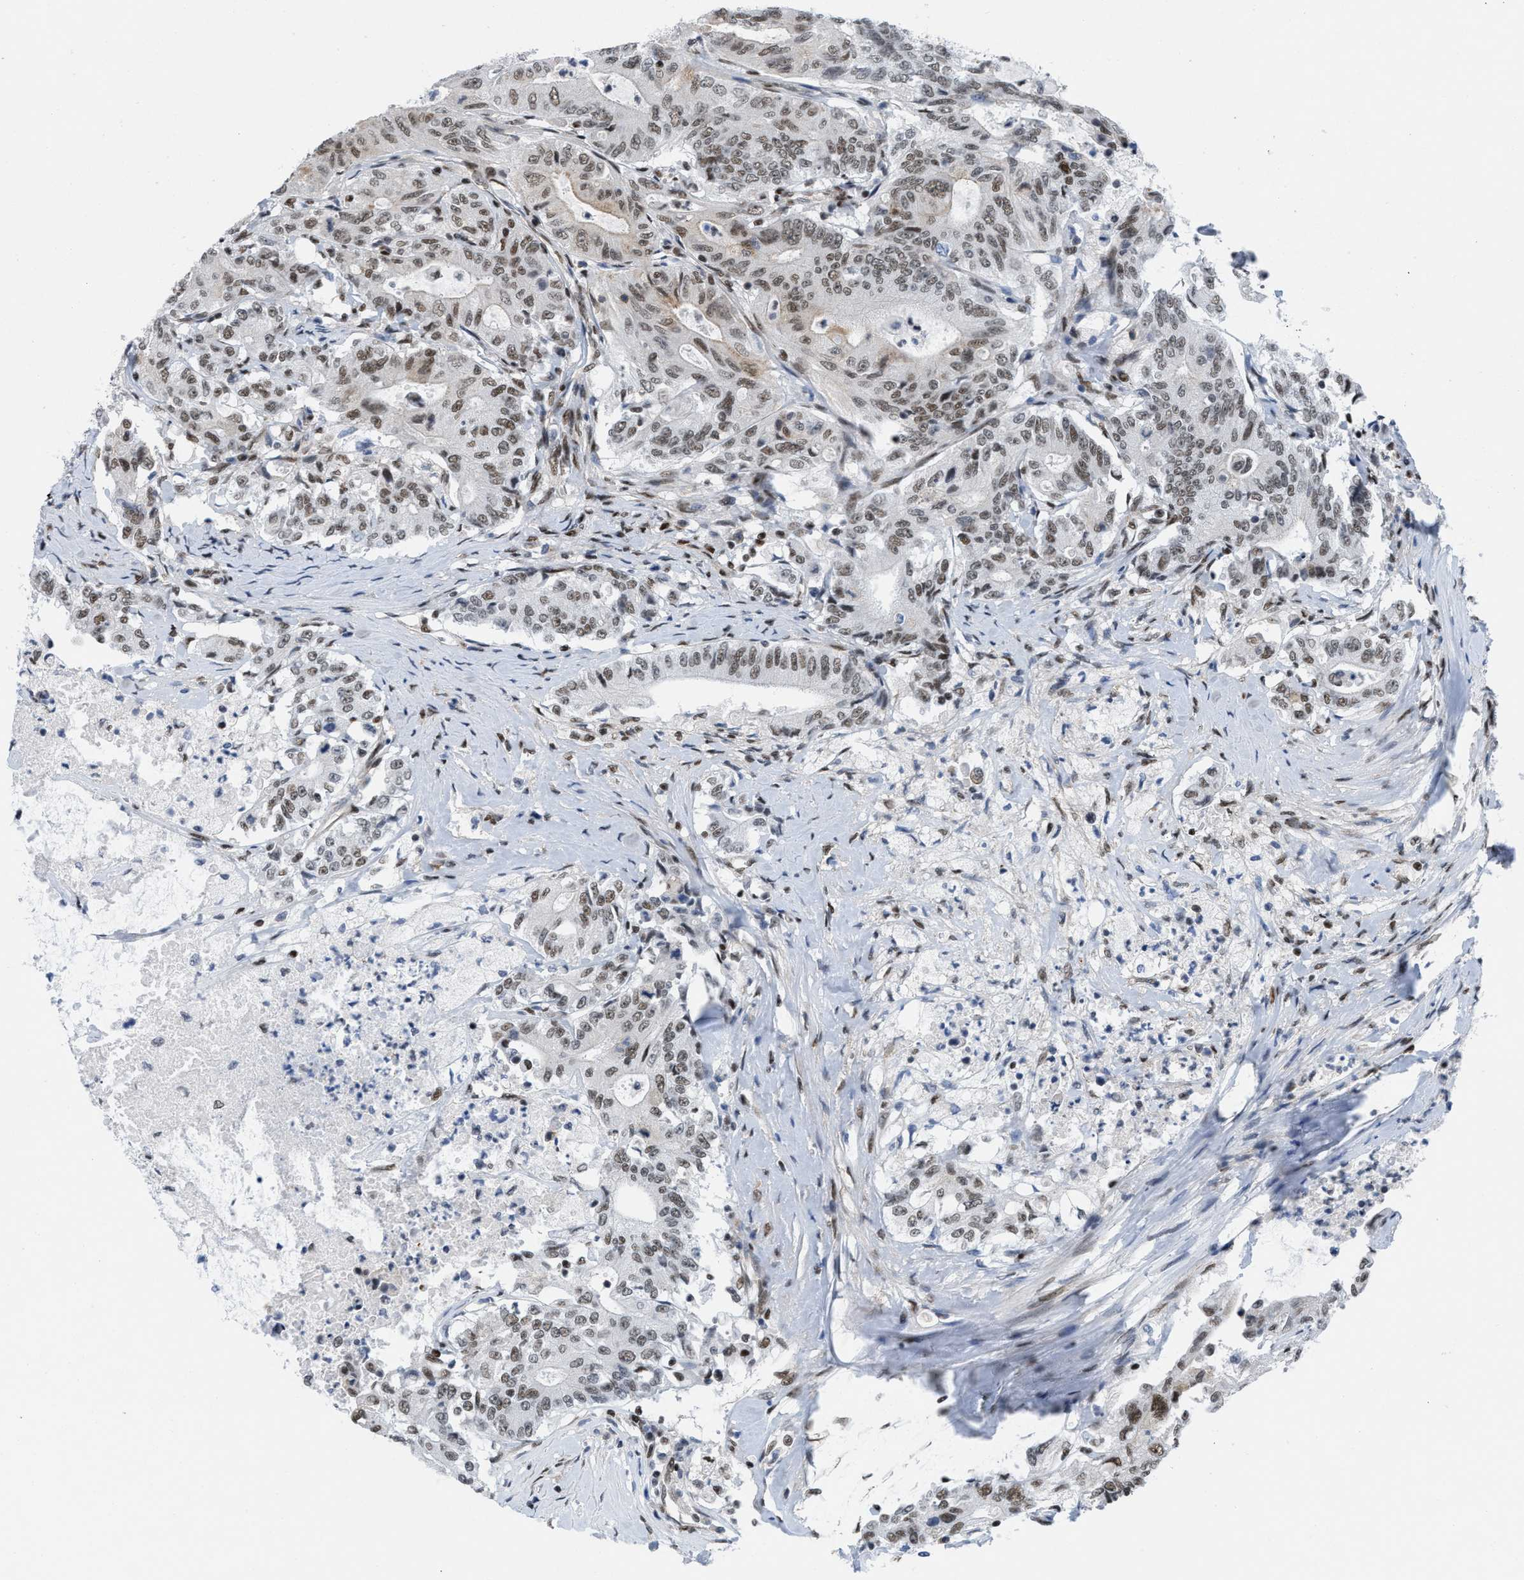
{"staining": {"intensity": "moderate", "quantity": "25%-75%", "location": "nuclear"}, "tissue": "colorectal cancer", "cell_type": "Tumor cells", "image_type": "cancer", "snomed": [{"axis": "morphology", "description": "Adenocarcinoma, NOS"}, {"axis": "topography", "description": "Colon"}], "caption": "This photomicrograph shows colorectal adenocarcinoma stained with IHC to label a protein in brown. The nuclear of tumor cells show moderate positivity for the protein. Nuclei are counter-stained blue.", "gene": "MIER1", "patient": {"sex": "female", "age": 77}}